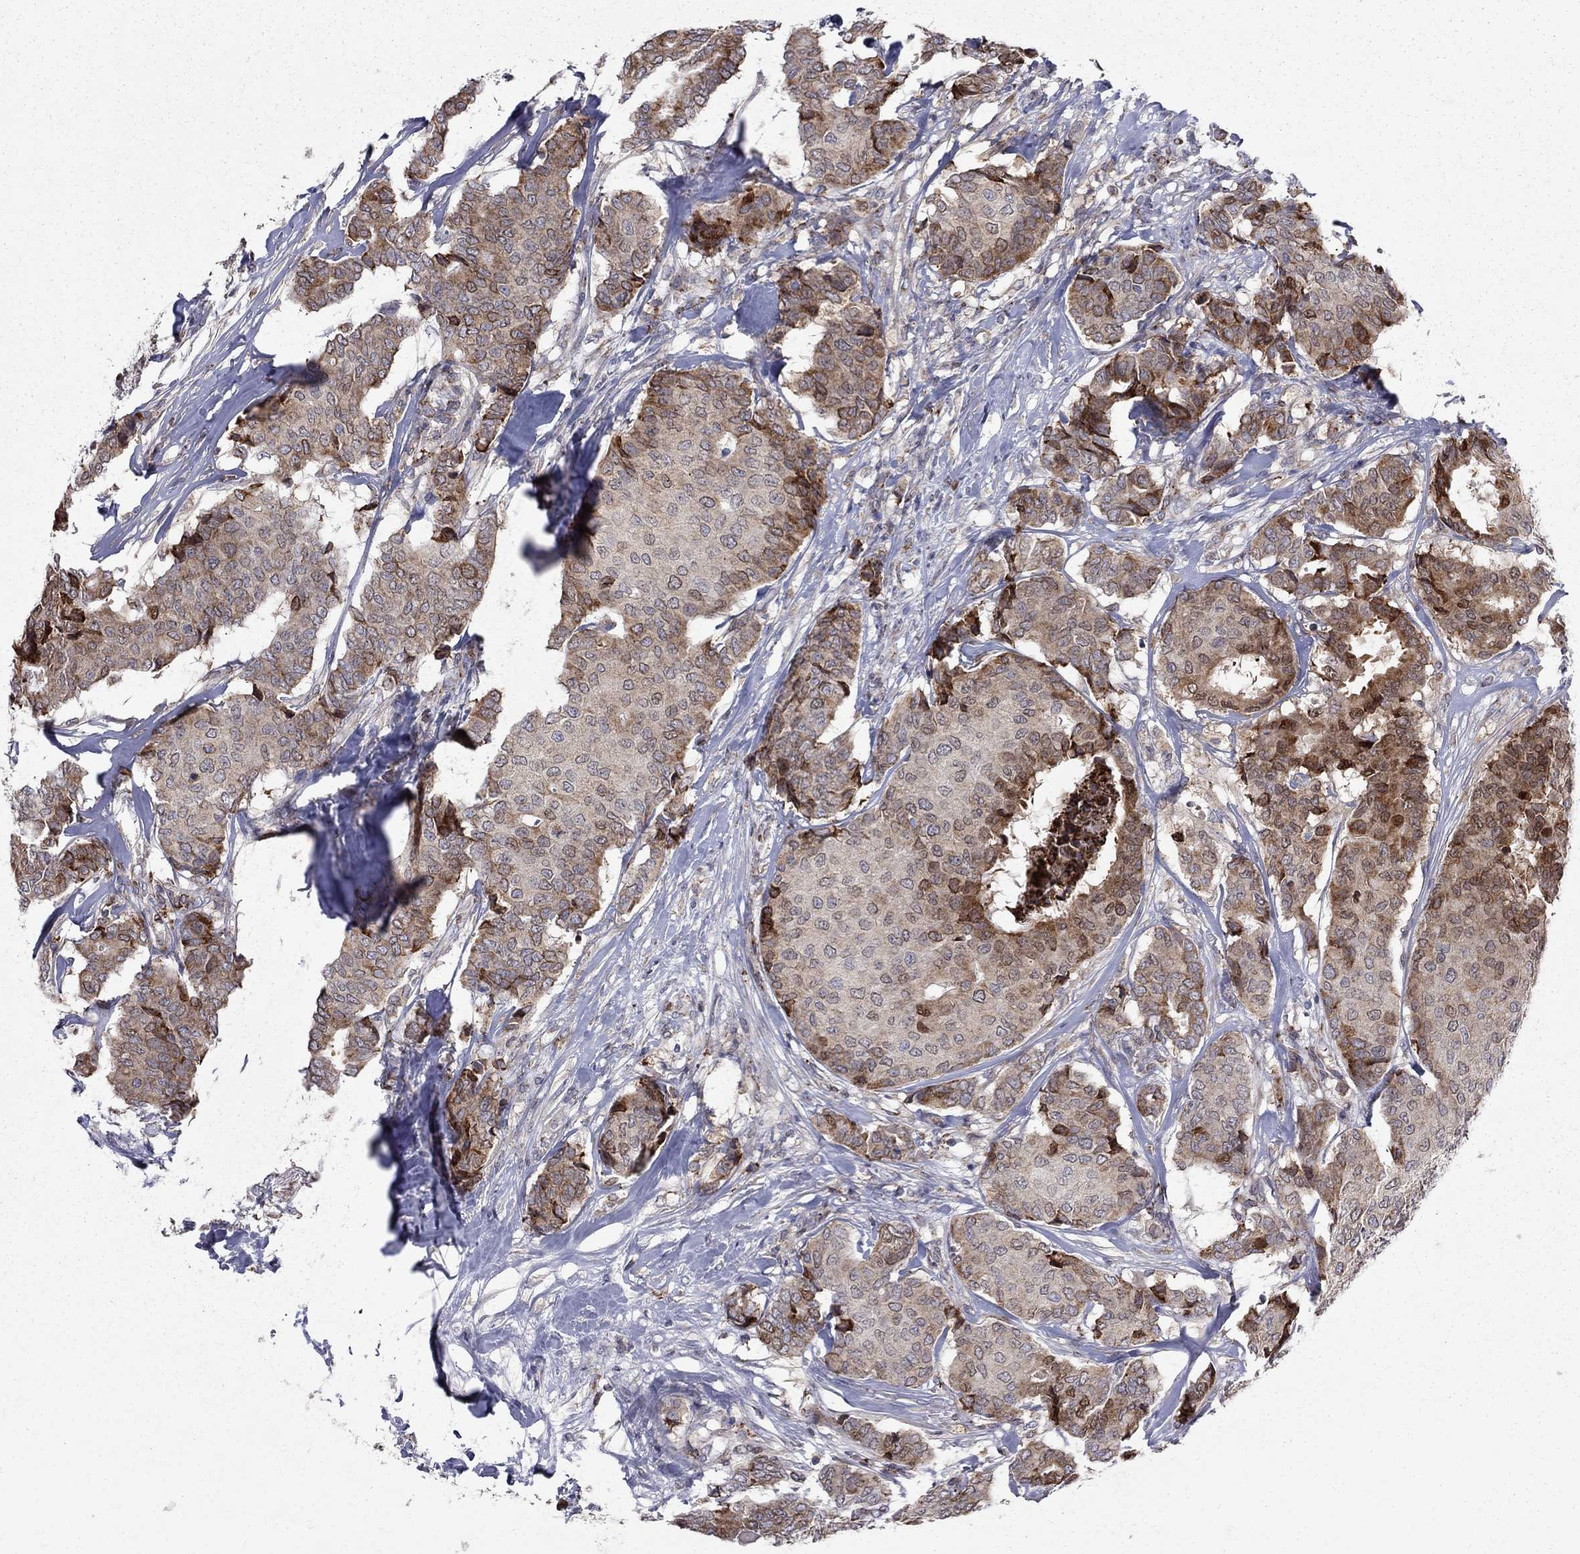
{"staining": {"intensity": "strong", "quantity": "25%-75%", "location": "cytoplasmic/membranous,nuclear"}, "tissue": "breast cancer", "cell_type": "Tumor cells", "image_type": "cancer", "snomed": [{"axis": "morphology", "description": "Duct carcinoma"}, {"axis": "topography", "description": "Breast"}], "caption": "An immunohistochemistry (IHC) micrograph of tumor tissue is shown. Protein staining in brown shows strong cytoplasmic/membranous and nuclear positivity in breast cancer within tumor cells. (Brightfield microscopy of DAB IHC at high magnification).", "gene": "CAB39L", "patient": {"sex": "female", "age": 75}}